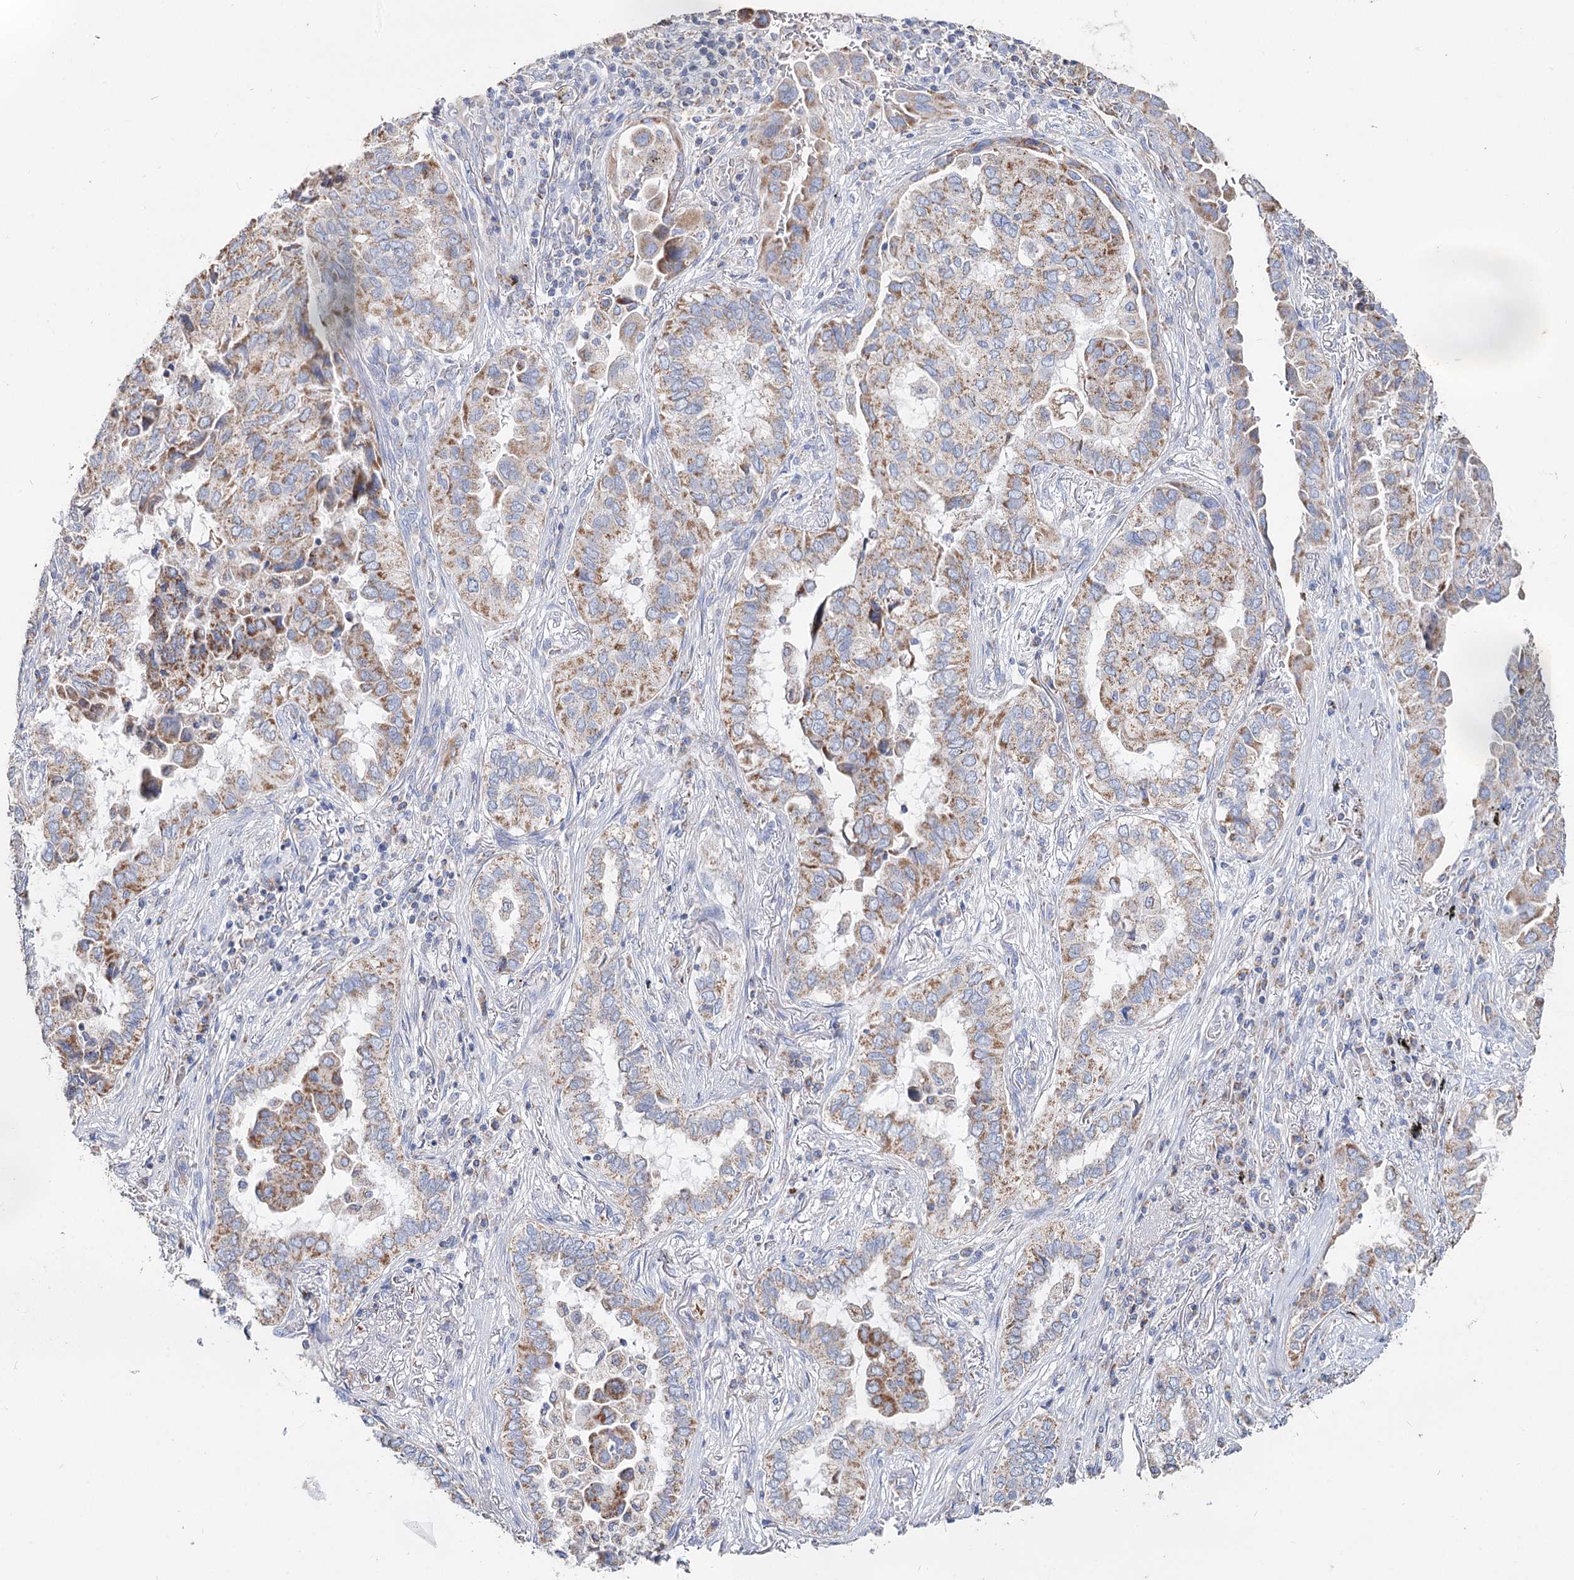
{"staining": {"intensity": "moderate", "quantity": ">75%", "location": "cytoplasmic/membranous"}, "tissue": "lung cancer", "cell_type": "Tumor cells", "image_type": "cancer", "snomed": [{"axis": "morphology", "description": "Adenocarcinoma, NOS"}, {"axis": "topography", "description": "Lung"}], "caption": "There is medium levels of moderate cytoplasmic/membranous staining in tumor cells of lung cancer (adenocarcinoma), as demonstrated by immunohistochemical staining (brown color).", "gene": "MCCC2", "patient": {"sex": "female", "age": 76}}